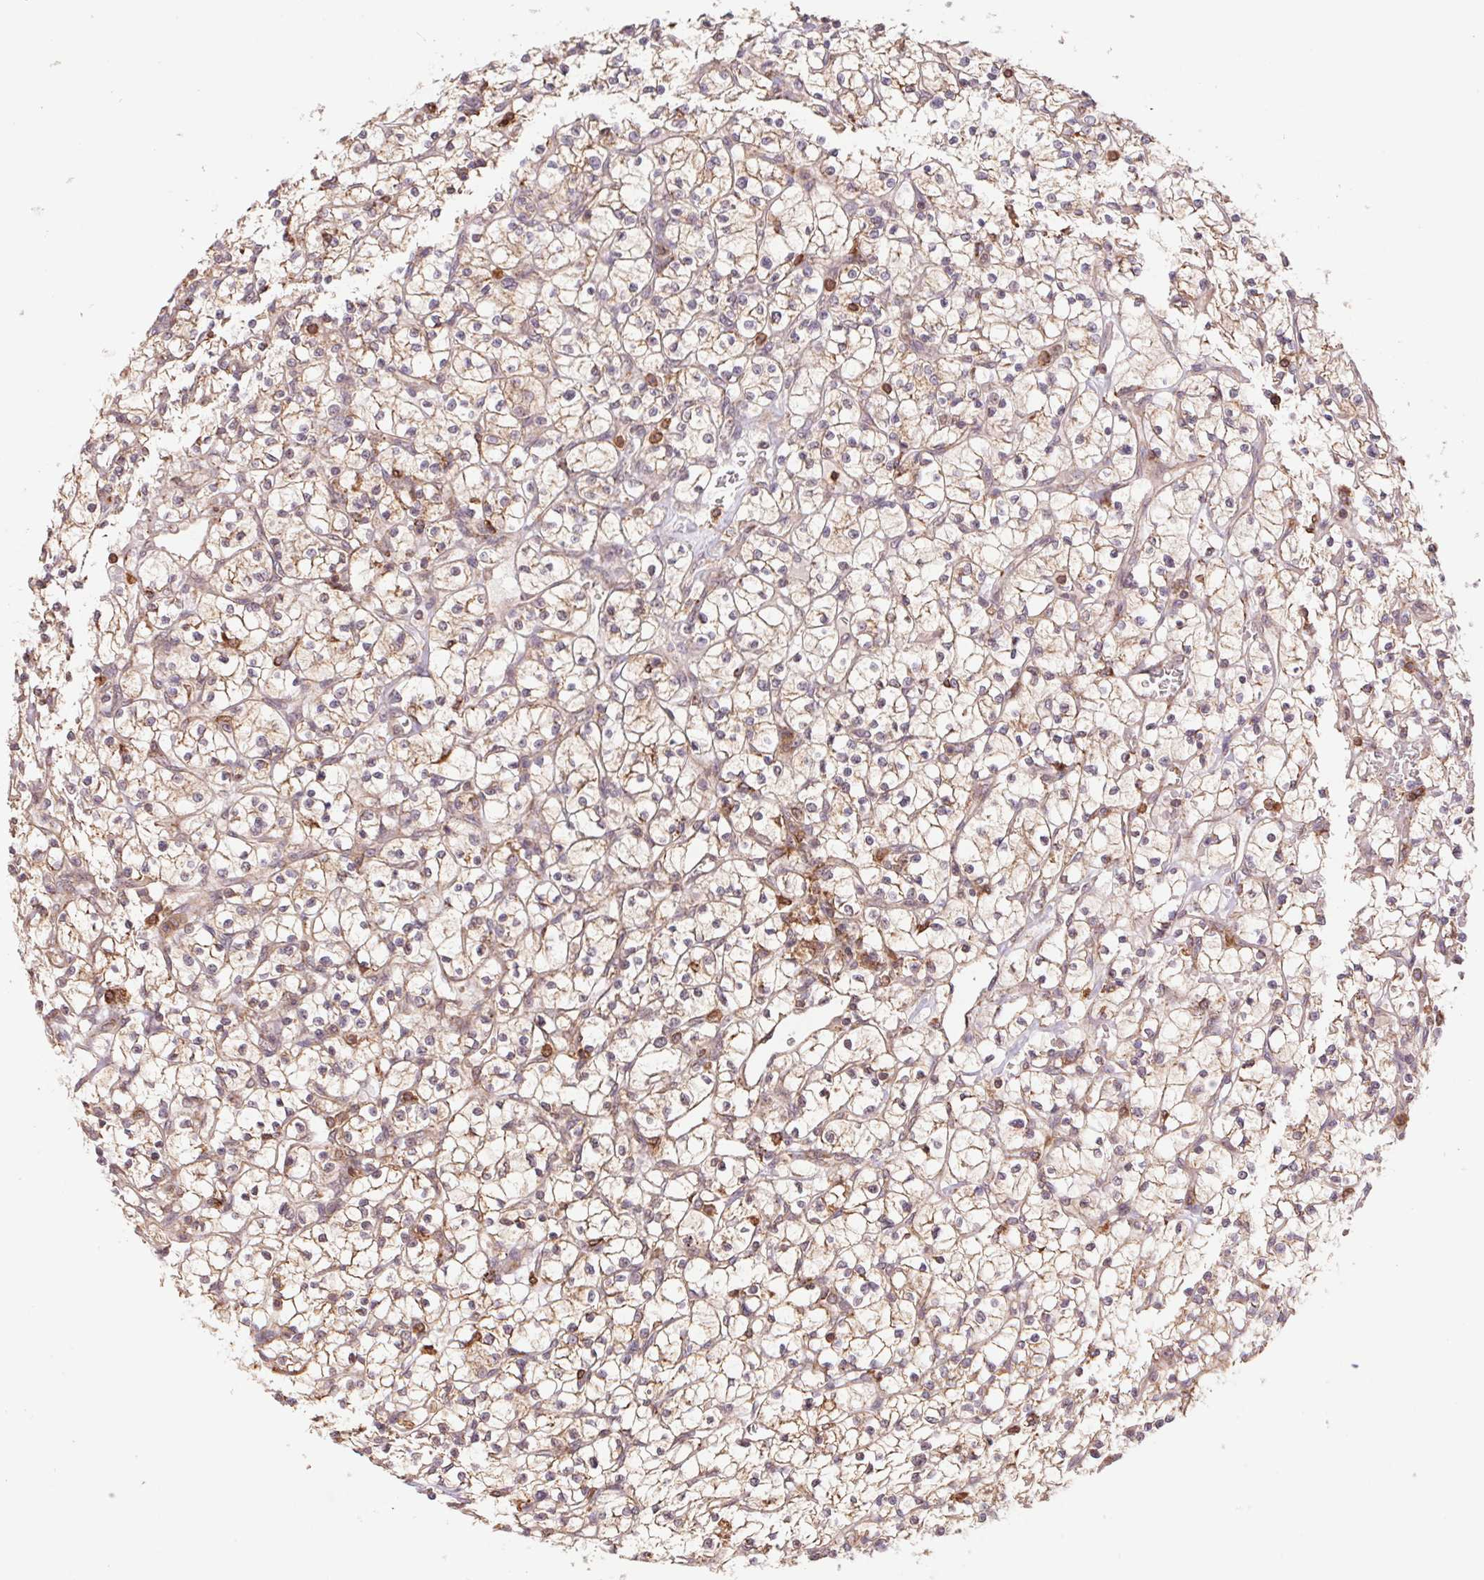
{"staining": {"intensity": "moderate", "quantity": "25%-75%", "location": "cytoplasmic/membranous"}, "tissue": "renal cancer", "cell_type": "Tumor cells", "image_type": "cancer", "snomed": [{"axis": "morphology", "description": "Adenocarcinoma, NOS"}, {"axis": "topography", "description": "Kidney"}], "caption": "Renal adenocarcinoma was stained to show a protein in brown. There is medium levels of moderate cytoplasmic/membranous staining in approximately 25%-75% of tumor cells.", "gene": "URM1", "patient": {"sex": "female", "age": 64}}